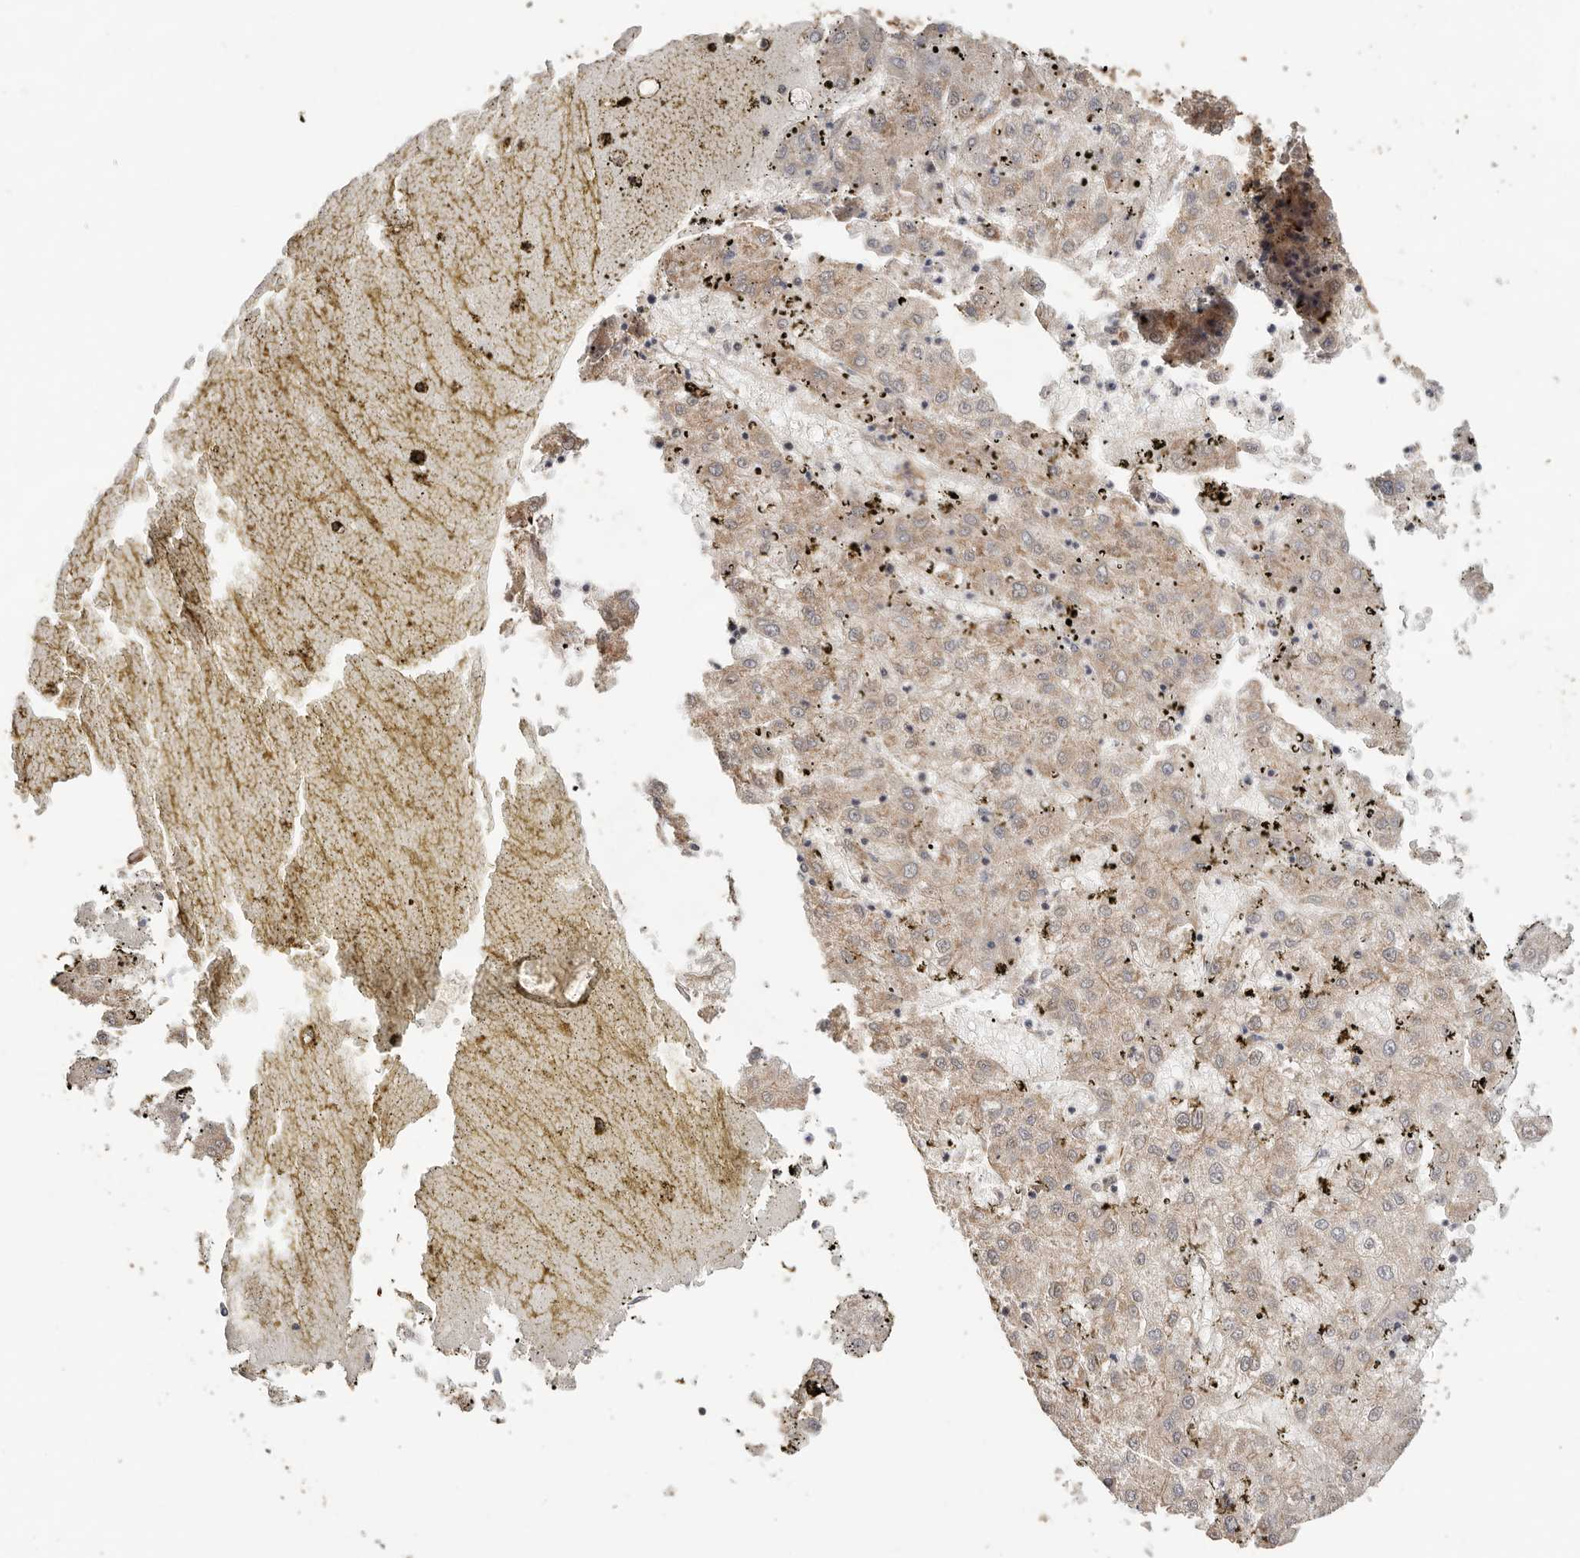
{"staining": {"intensity": "weak", "quantity": ">75%", "location": "cytoplasmic/membranous"}, "tissue": "liver cancer", "cell_type": "Tumor cells", "image_type": "cancer", "snomed": [{"axis": "morphology", "description": "Carcinoma, Hepatocellular, NOS"}, {"axis": "topography", "description": "Liver"}], "caption": "High-power microscopy captured an immunohistochemistry (IHC) photomicrograph of liver cancer (hepatocellular carcinoma), revealing weak cytoplasmic/membranous staining in about >75% of tumor cells.", "gene": "AFDN", "patient": {"sex": "male", "age": 72}}